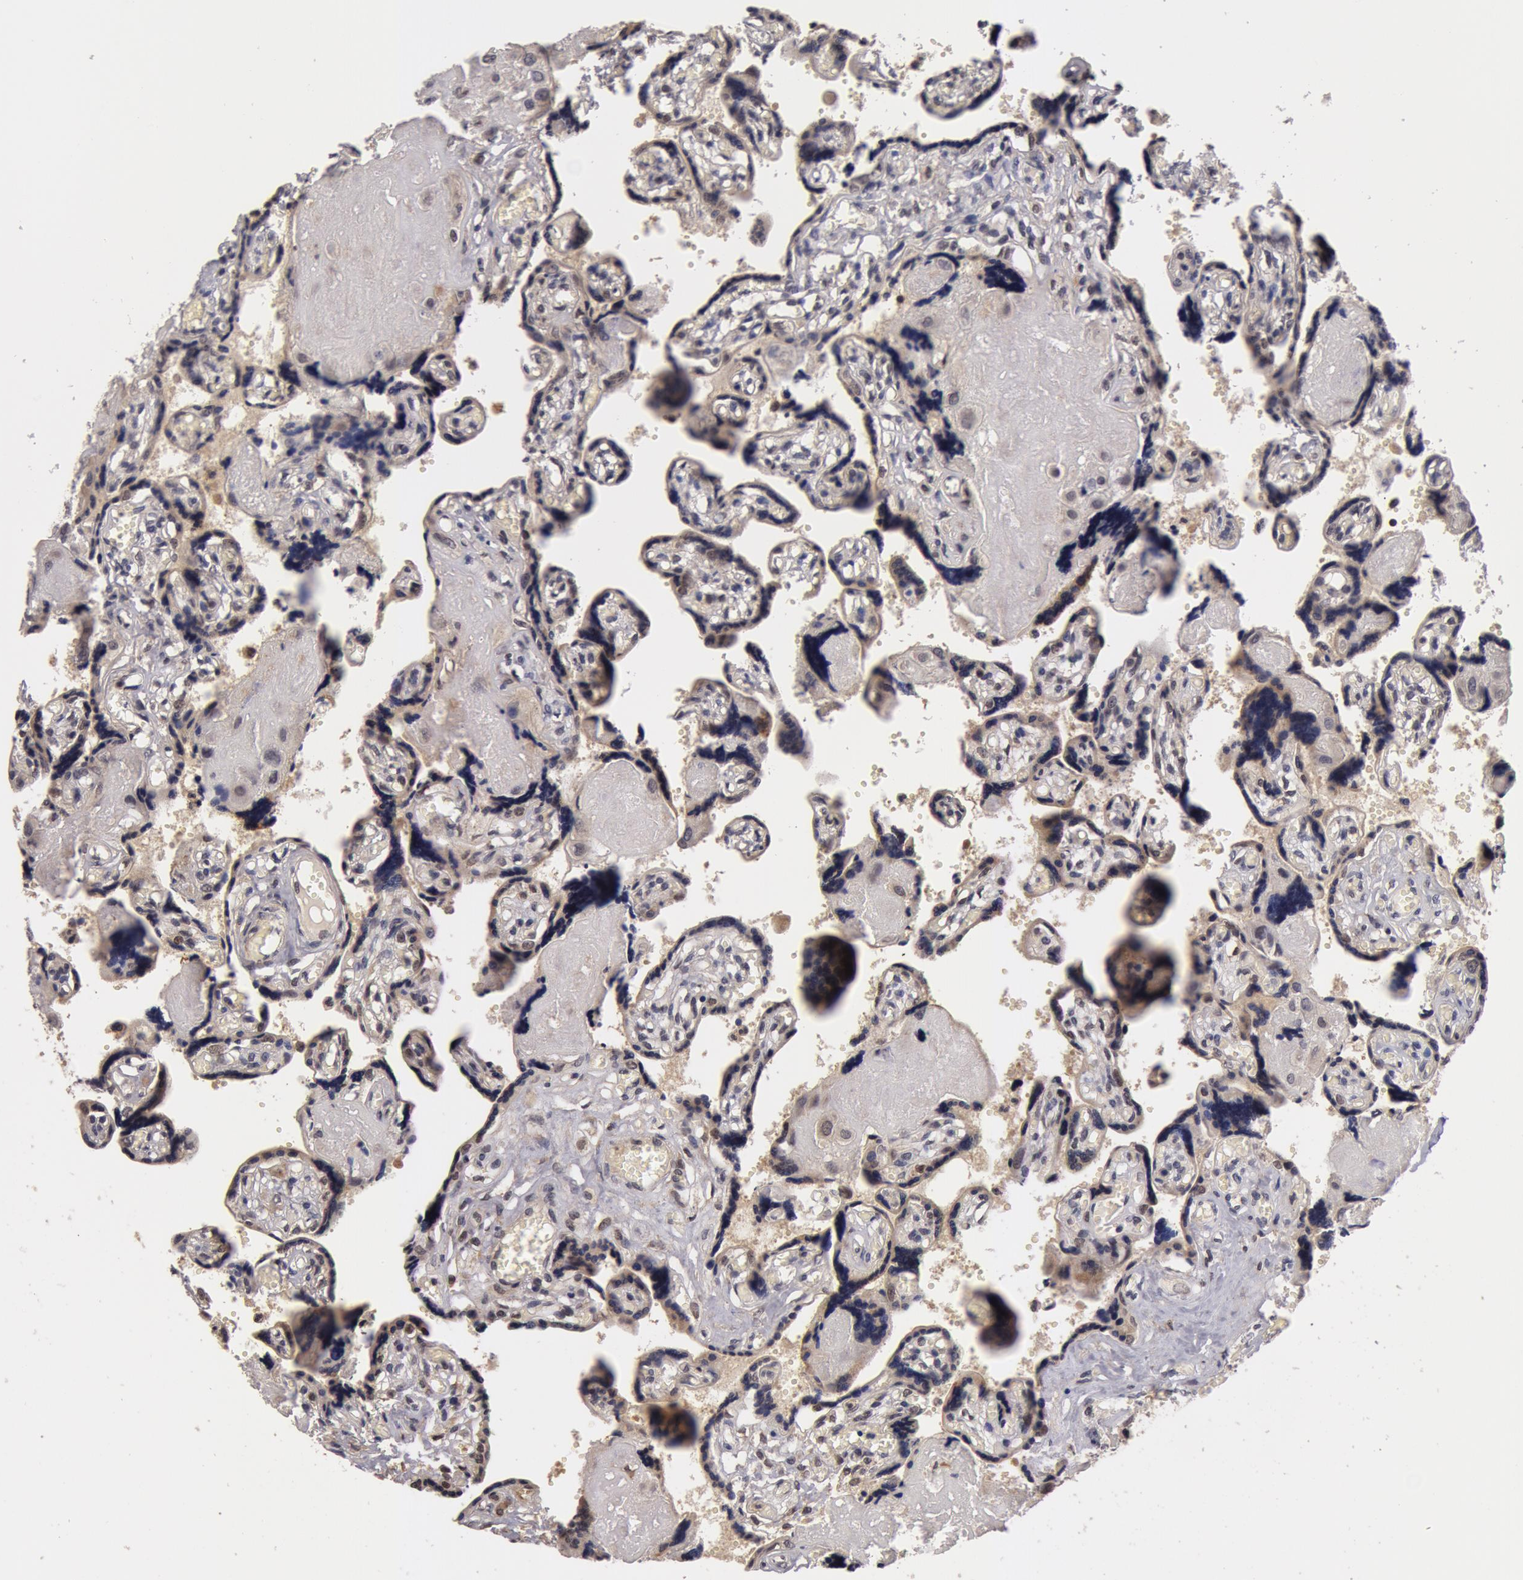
{"staining": {"intensity": "weak", "quantity": "25%-75%", "location": "nuclear"}, "tissue": "placenta", "cell_type": "Decidual cells", "image_type": "normal", "snomed": [{"axis": "morphology", "description": "Normal tissue, NOS"}, {"axis": "morphology", "description": "Degeneration, NOS"}, {"axis": "topography", "description": "Placenta"}], "caption": "Protein expression by immunohistochemistry shows weak nuclear positivity in approximately 25%-75% of decidual cells in unremarkable placenta.", "gene": "ZNF350", "patient": {"sex": "female", "age": 35}}